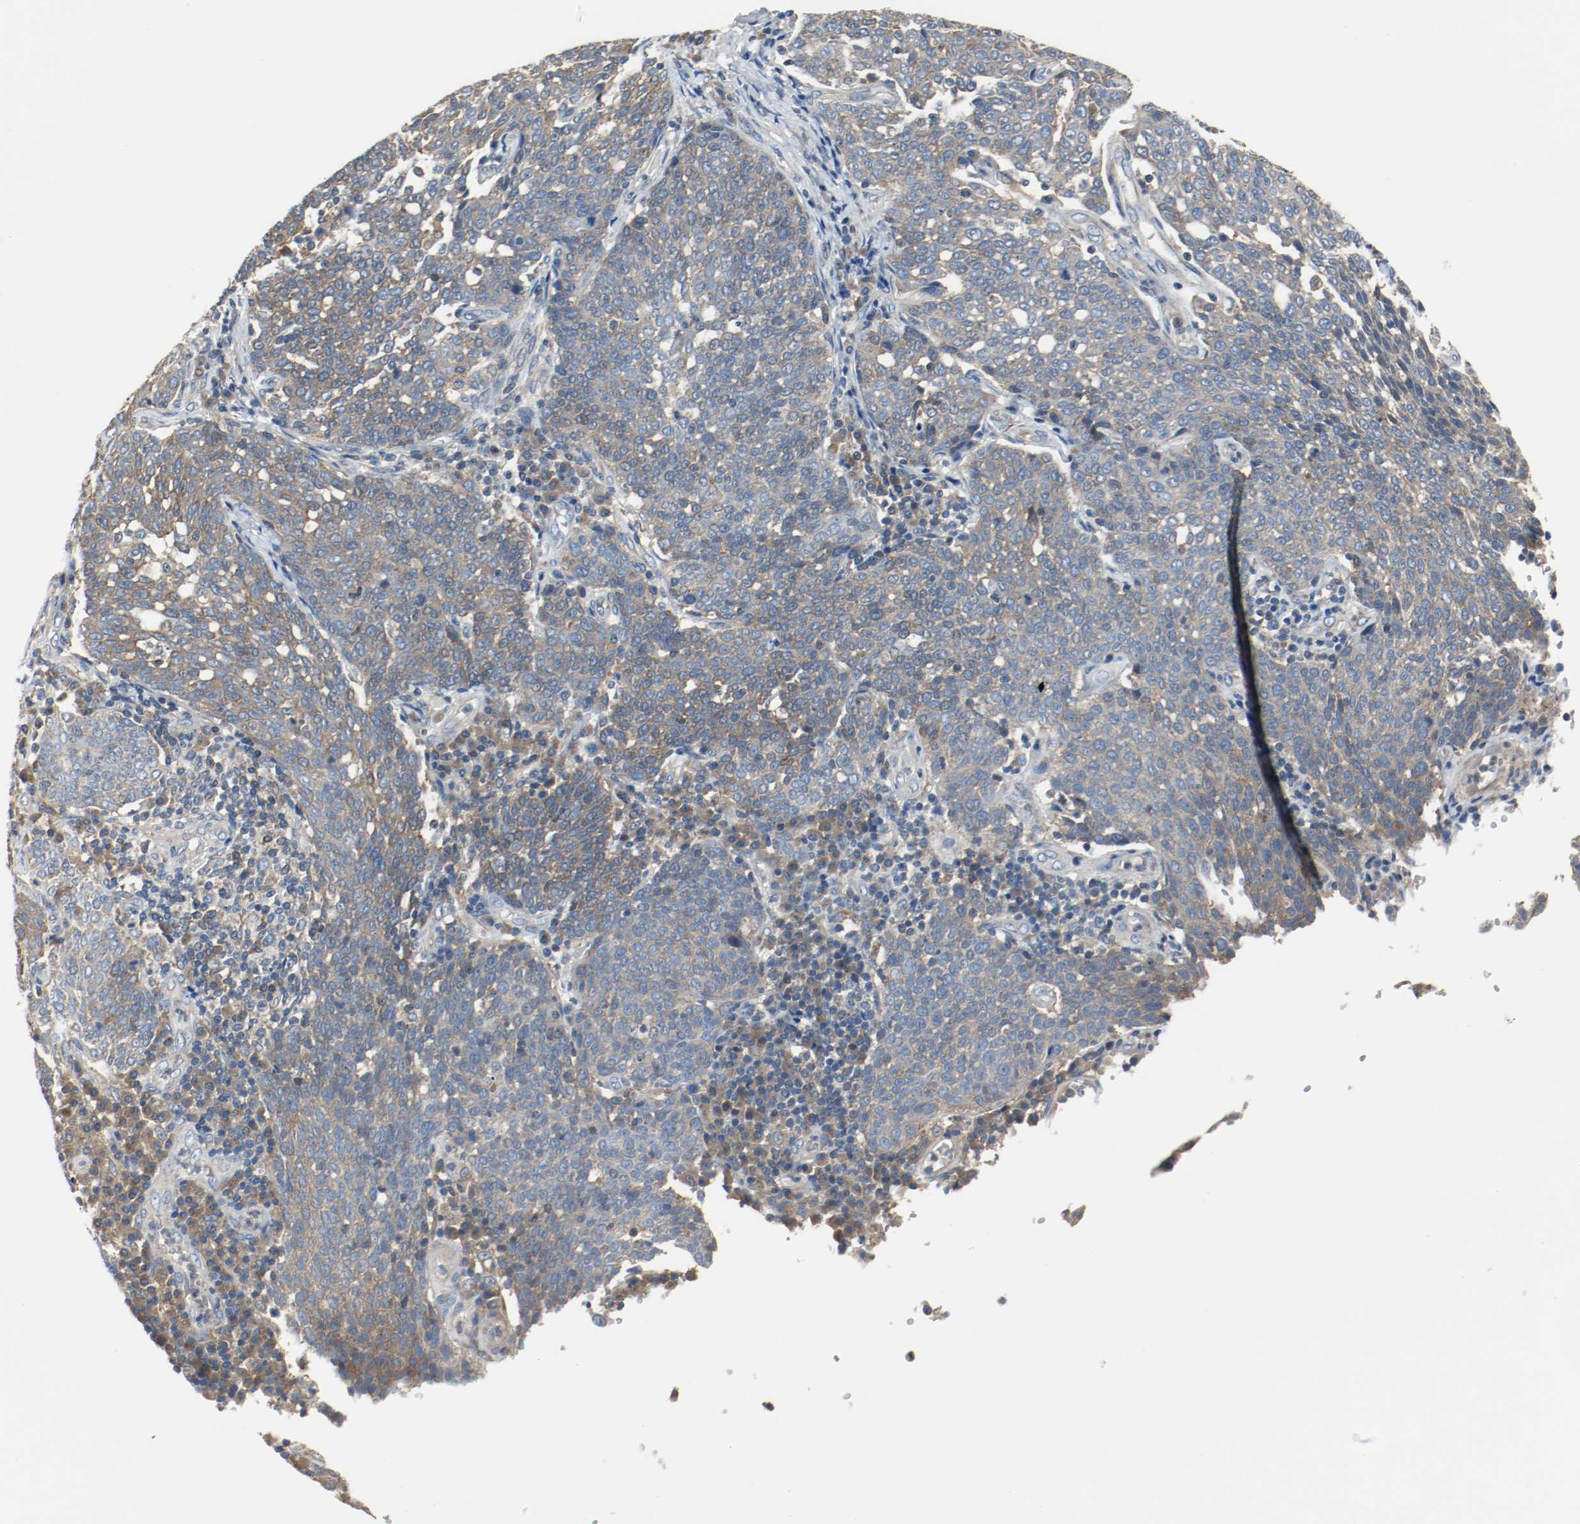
{"staining": {"intensity": "moderate", "quantity": ">75%", "location": "cytoplasmic/membranous"}, "tissue": "cervical cancer", "cell_type": "Tumor cells", "image_type": "cancer", "snomed": [{"axis": "morphology", "description": "Squamous cell carcinoma, NOS"}, {"axis": "topography", "description": "Cervix"}], "caption": "A medium amount of moderate cytoplasmic/membranous staining is present in approximately >75% of tumor cells in cervical cancer tissue.", "gene": "HGS", "patient": {"sex": "female", "age": 34}}